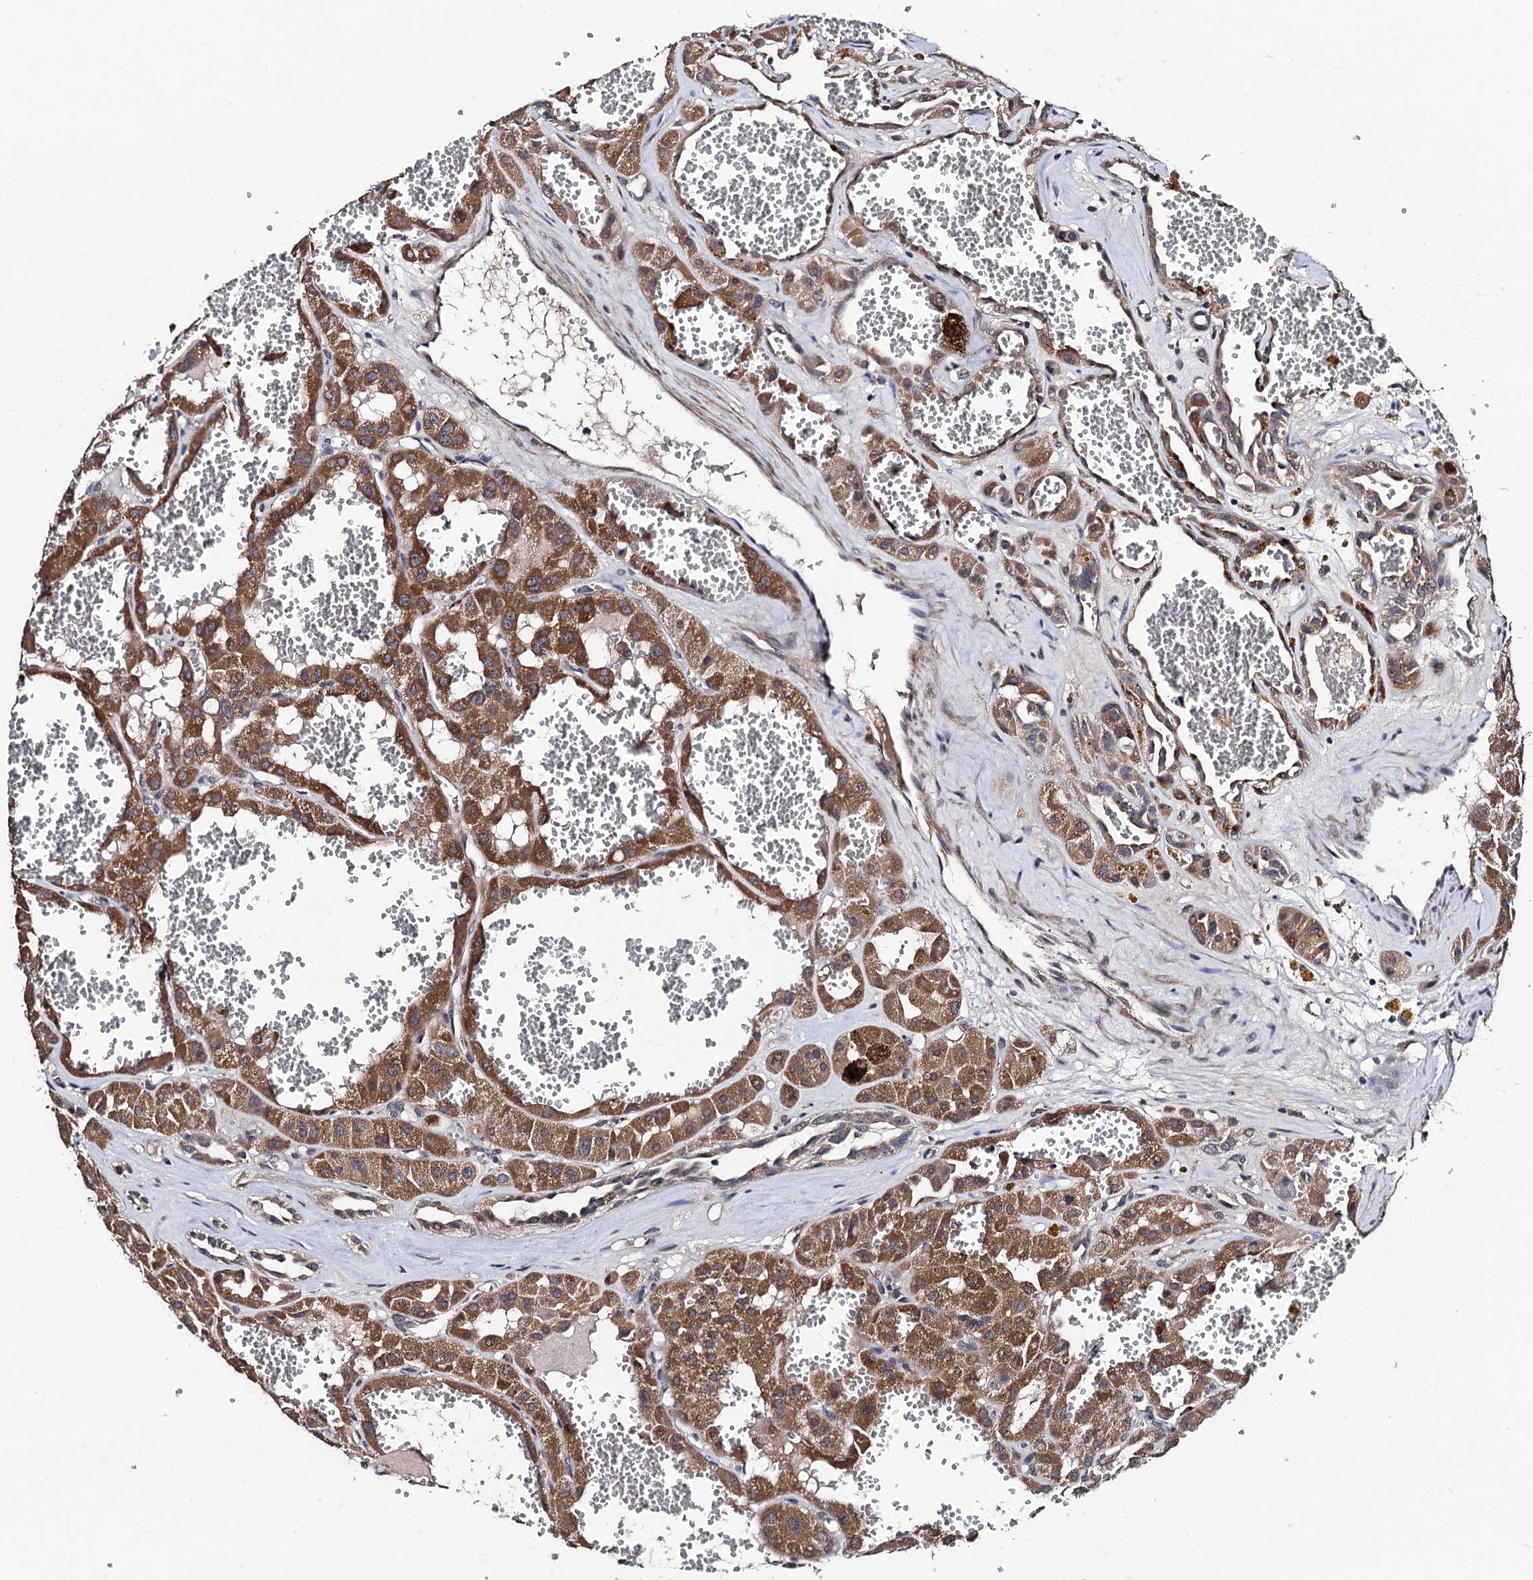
{"staining": {"intensity": "moderate", "quantity": ">75%", "location": "cytoplasmic/membranous"}, "tissue": "renal cancer", "cell_type": "Tumor cells", "image_type": "cancer", "snomed": [{"axis": "morphology", "description": "Carcinoma, NOS"}, {"axis": "topography", "description": "Kidney"}], "caption": "Renal cancer stained for a protein reveals moderate cytoplasmic/membranous positivity in tumor cells.", "gene": "PPTC7", "patient": {"sex": "female", "age": 75}}